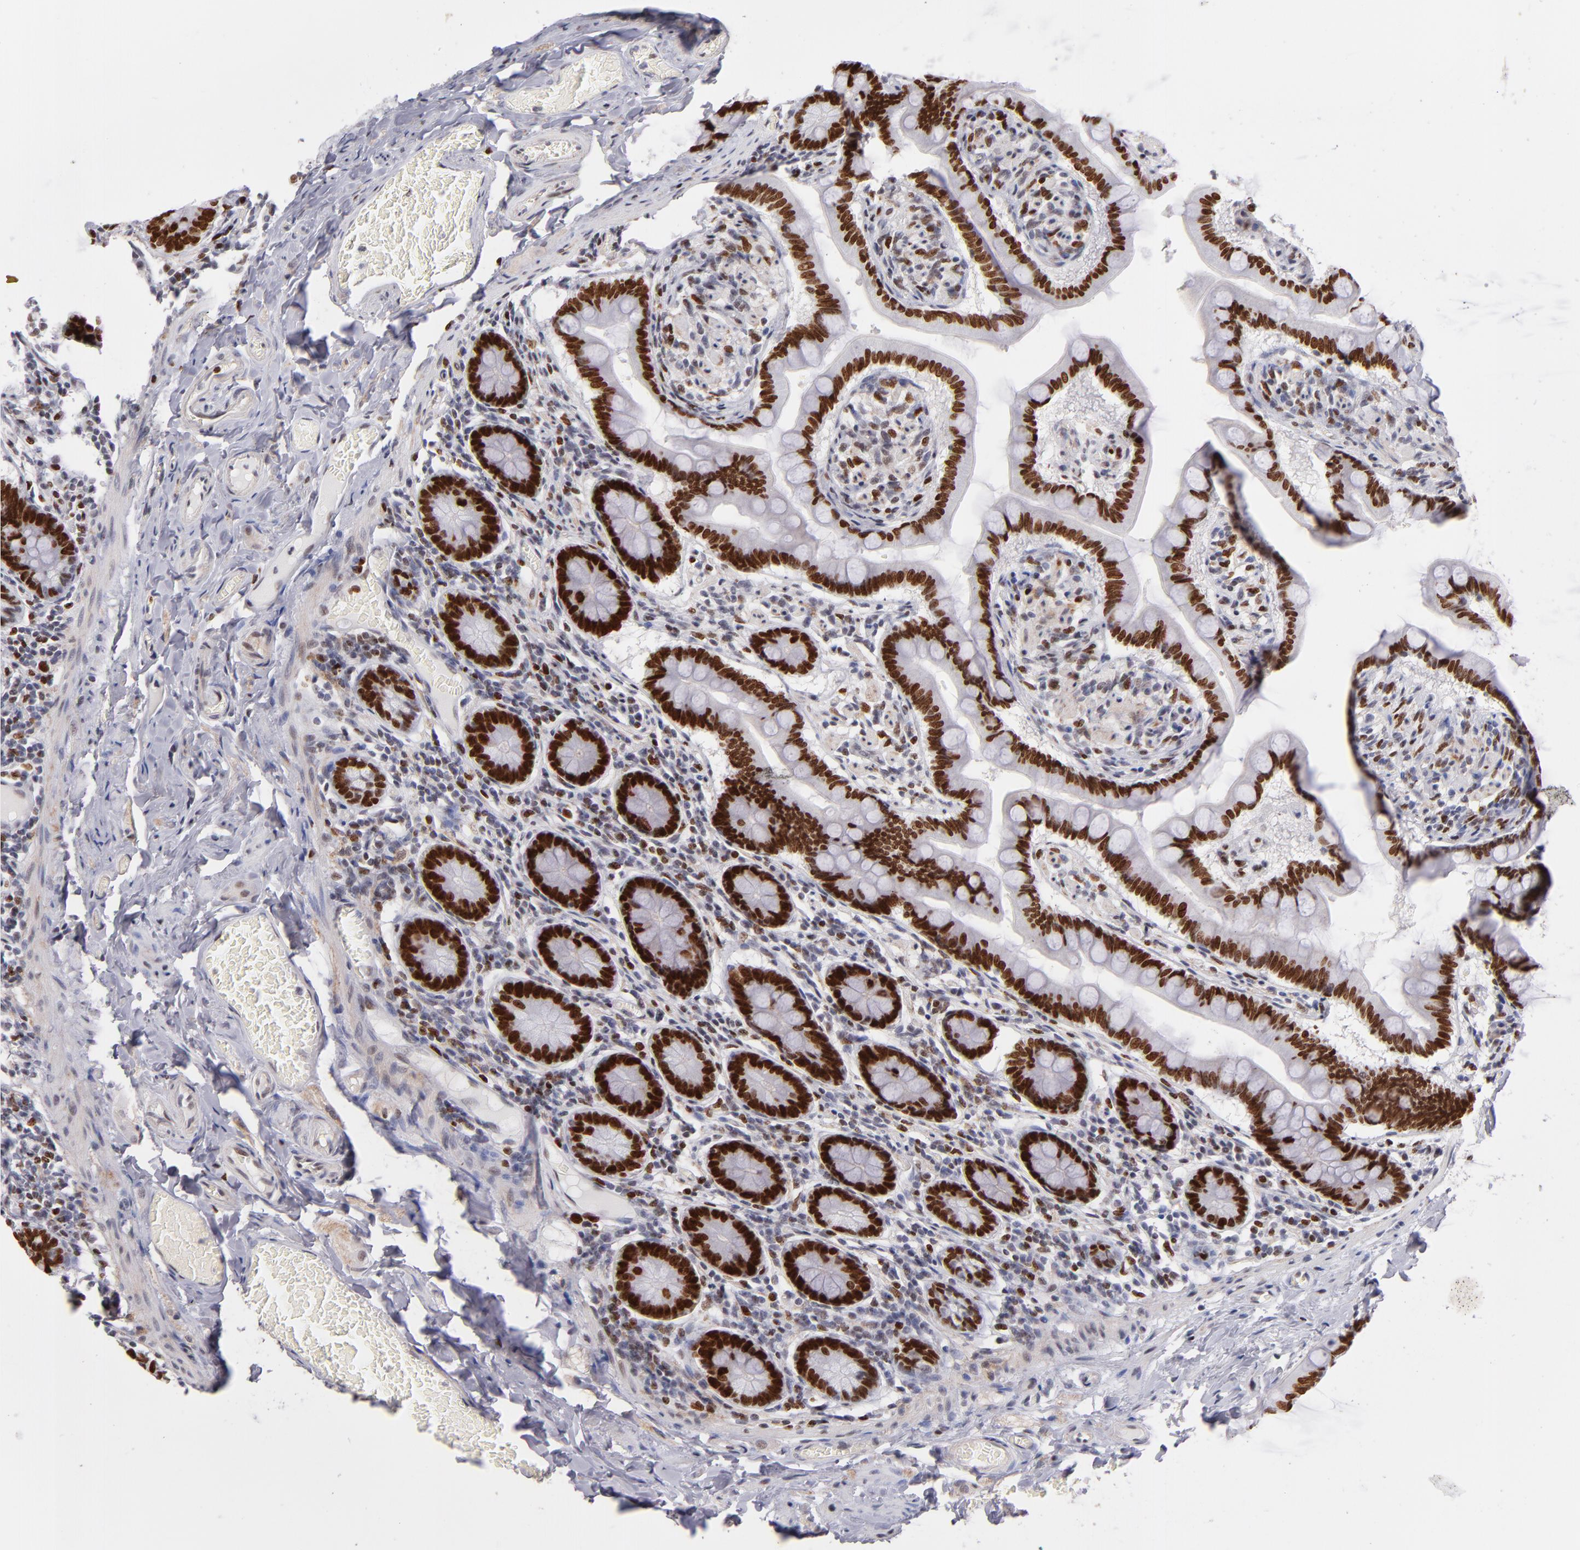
{"staining": {"intensity": "strong", "quantity": ">75%", "location": "nuclear"}, "tissue": "small intestine", "cell_type": "Glandular cells", "image_type": "normal", "snomed": [{"axis": "morphology", "description": "Normal tissue, NOS"}, {"axis": "topography", "description": "Small intestine"}], "caption": "Small intestine stained with DAB (3,3'-diaminobenzidine) immunohistochemistry exhibits high levels of strong nuclear expression in about >75% of glandular cells. (DAB (3,3'-diaminobenzidine) IHC with brightfield microscopy, high magnification).", "gene": "POLA1", "patient": {"sex": "male", "age": 41}}